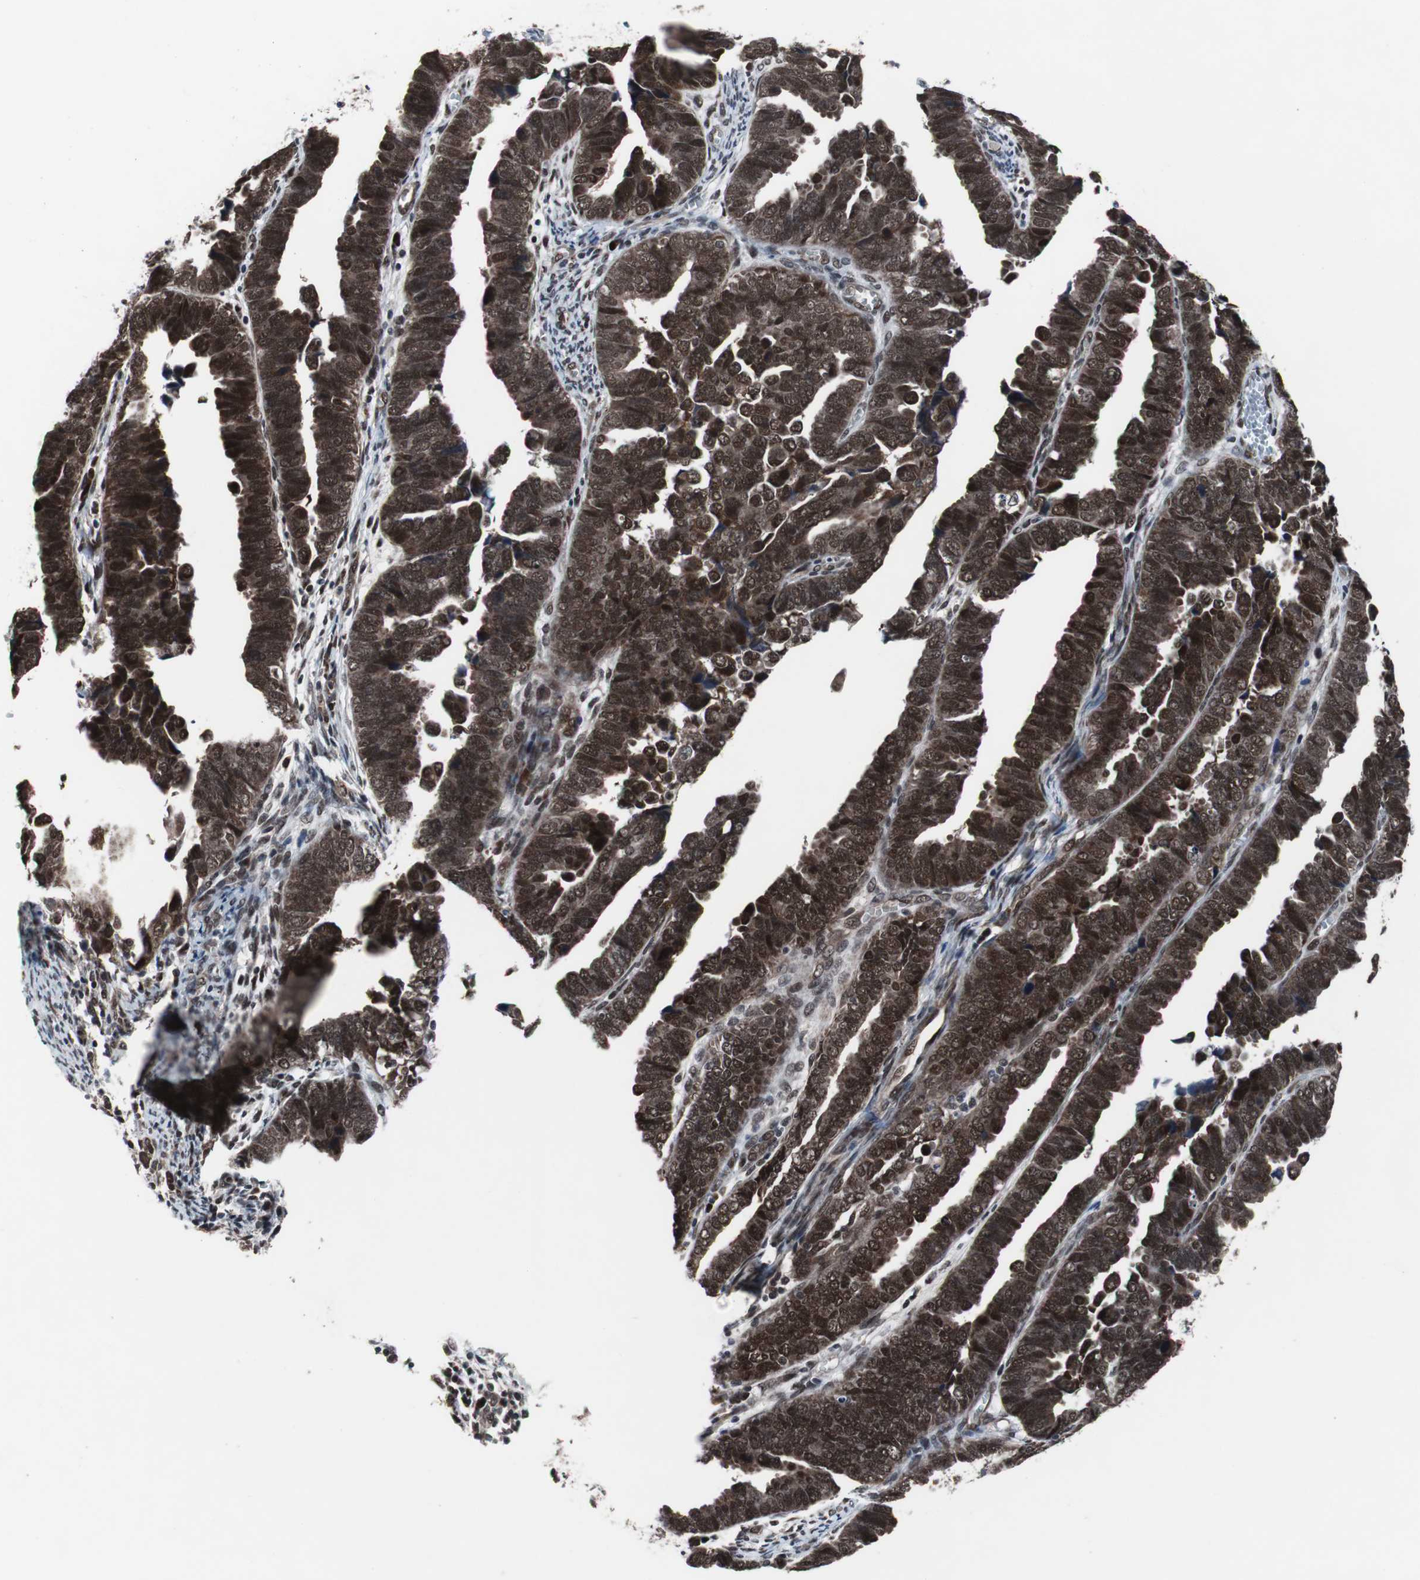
{"staining": {"intensity": "strong", "quantity": ">75%", "location": "cytoplasmic/membranous,nuclear"}, "tissue": "endometrial cancer", "cell_type": "Tumor cells", "image_type": "cancer", "snomed": [{"axis": "morphology", "description": "Adenocarcinoma, NOS"}, {"axis": "topography", "description": "Endometrium"}], "caption": "IHC micrograph of adenocarcinoma (endometrial) stained for a protein (brown), which shows high levels of strong cytoplasmic/membranous and nuclear staining in about >75% of tumor cells.", "gene": "GTF2F2", "patient": {"sex": "female", "age": 75}}